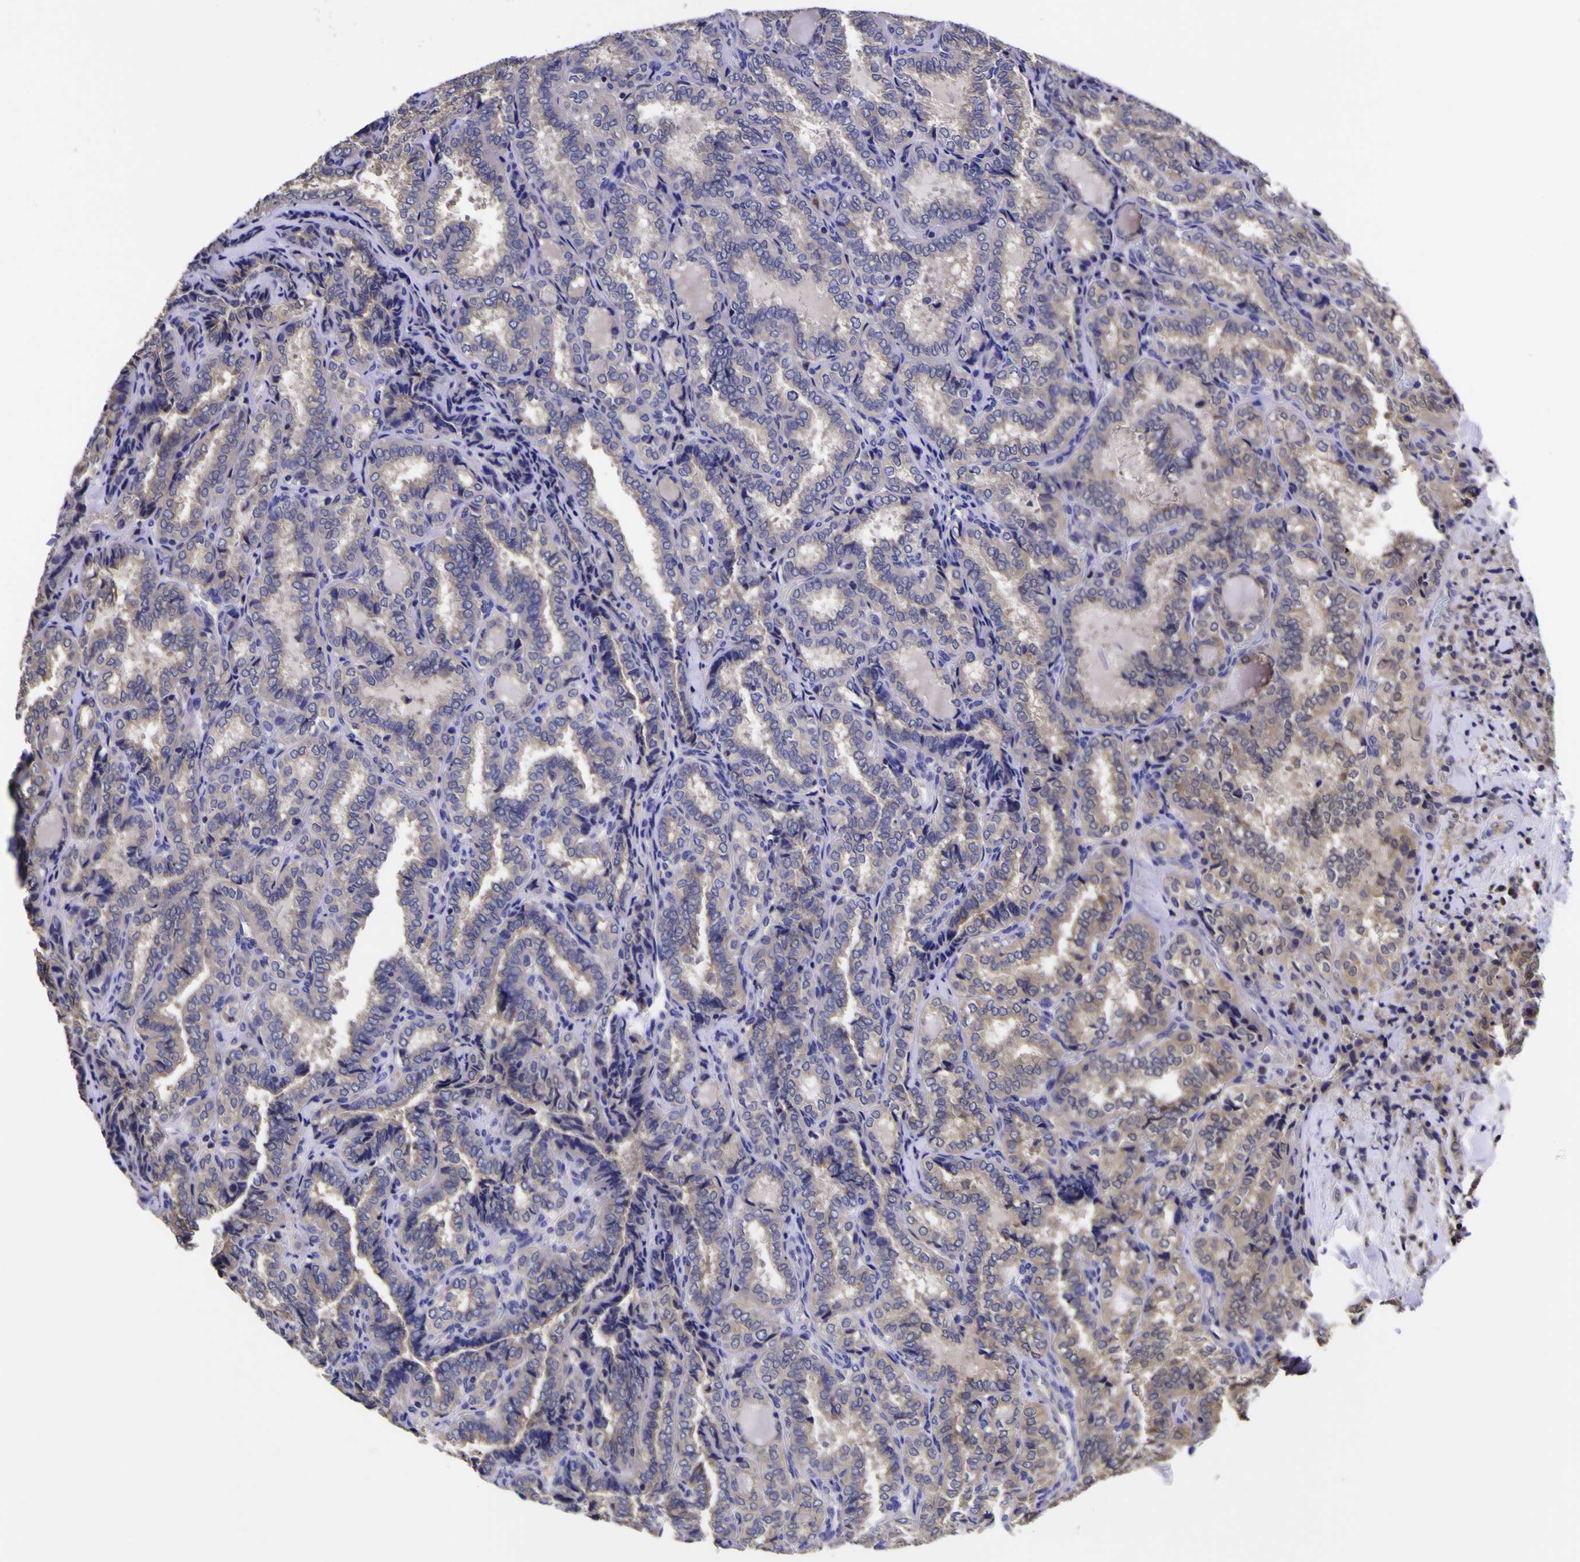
{"staining": {"intensity": "negative", "quantity": "none", "location": "none"}, "tissue": "thyroid cancer", "cell_type": "Tumor cells", "image_type": "cancer", "snomed": [{"axis": "morphology", "description": "Normal tissue, NOS"}, {"axis": "morphology", "description": "Papillary adenocarcinoma, NOS"}, {"axis": "topography", "description": "Thyroid gland"}], "caption": "This is an immunohistochemistry (IHC) micrograph of thyroid cancer (papillary adenocarcinoma). There is no expression in tumor cells.", "gene": "MAPK14", "patient": {"sex": "female", "age": 30}}